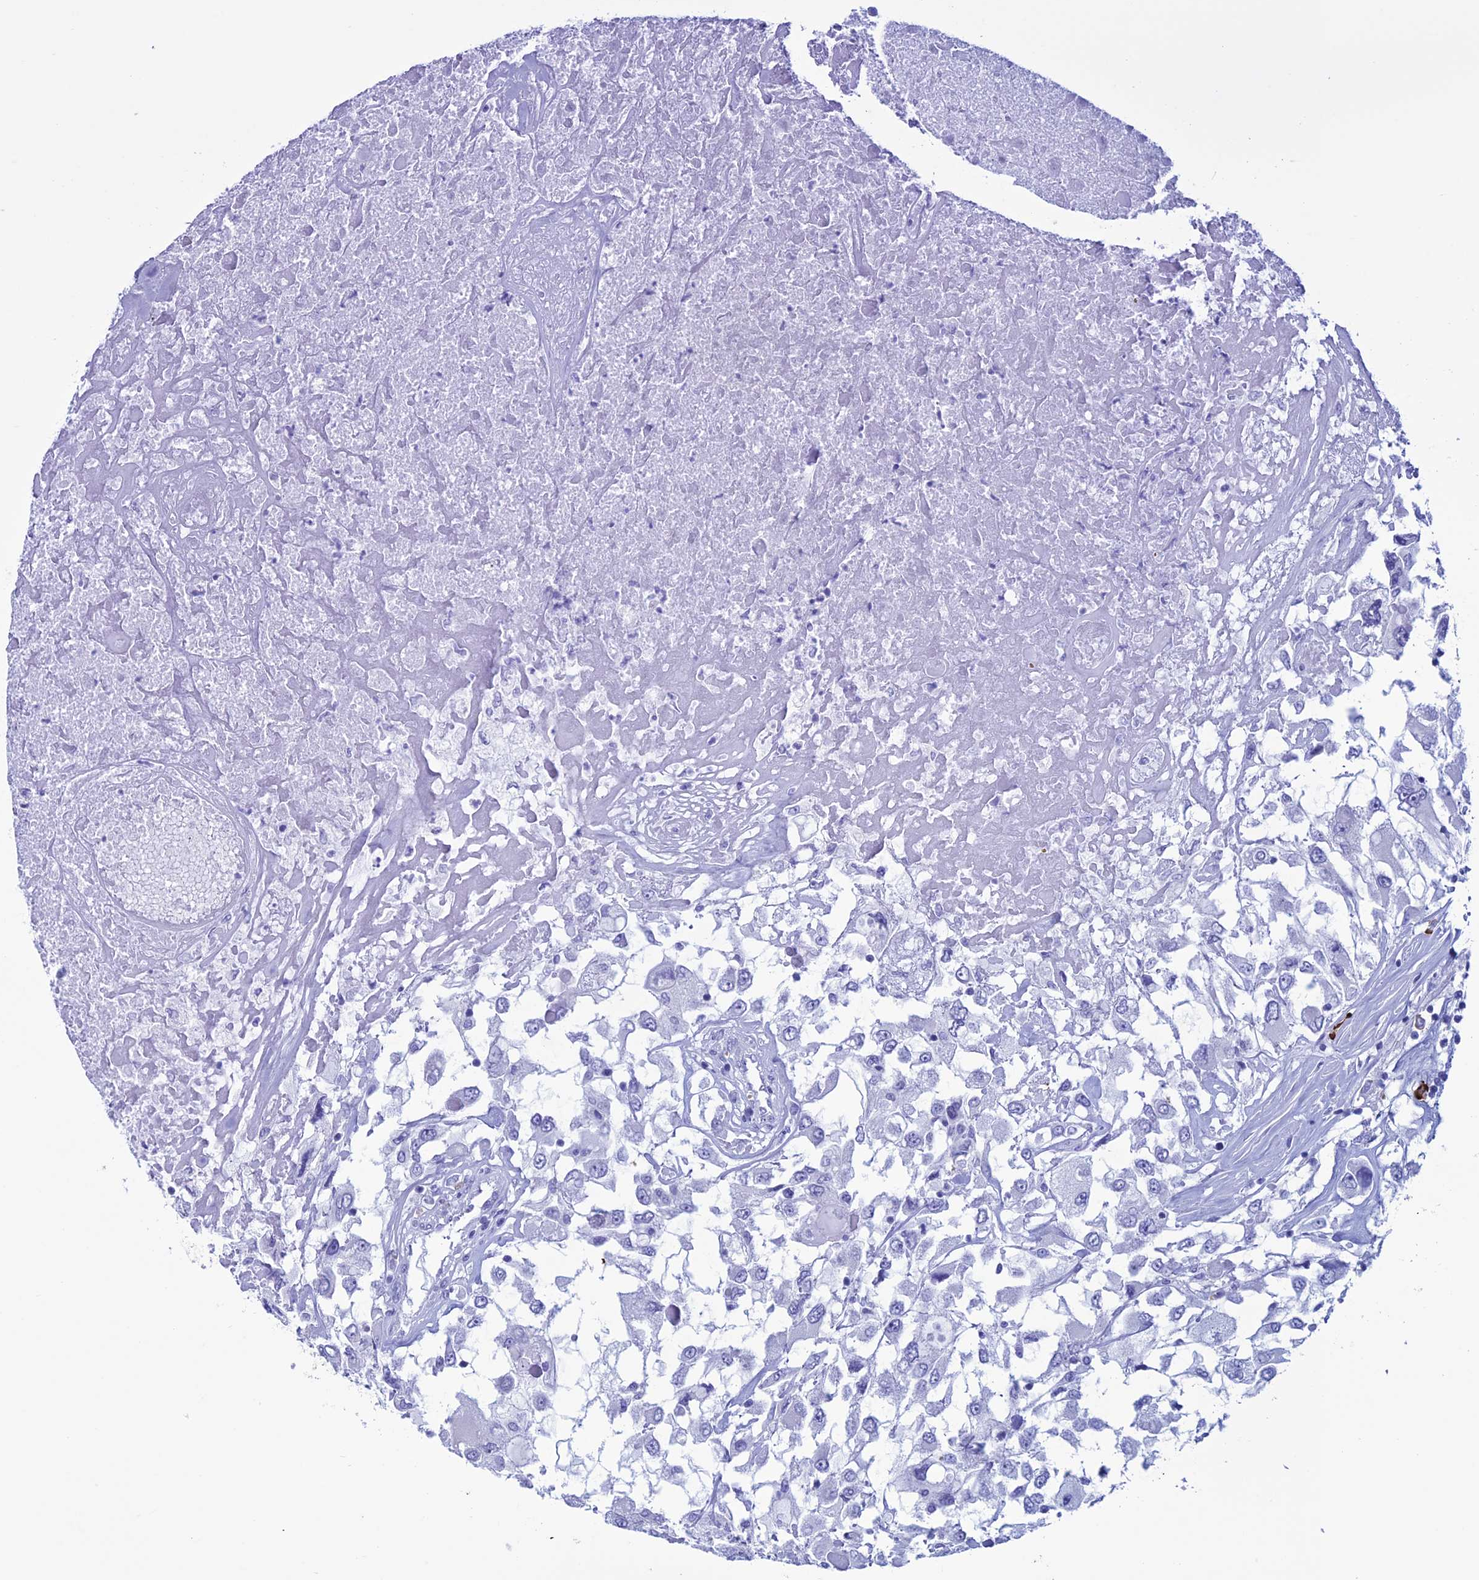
{"staining": {"intensity": "negative", "quantity": "none", "location": "none"}, "tissue": "renal cancer", "cell_type": "Tumor cells", "image_type": "cancer", "snomed": [{"axis": "morphology", "description": "Adenocarcinoma, NOS"}, {"axis": "topography", "description": "Kidney"}], "caption": "A high-resolution photomicrograph shows immunohistochemistry (IHC) staining of renal cancer (adenocarcinoma), which reveals no significant positivity in tumor cells.", "gene": "MZB1", "patient": {"sex": "female", "age": 52}}